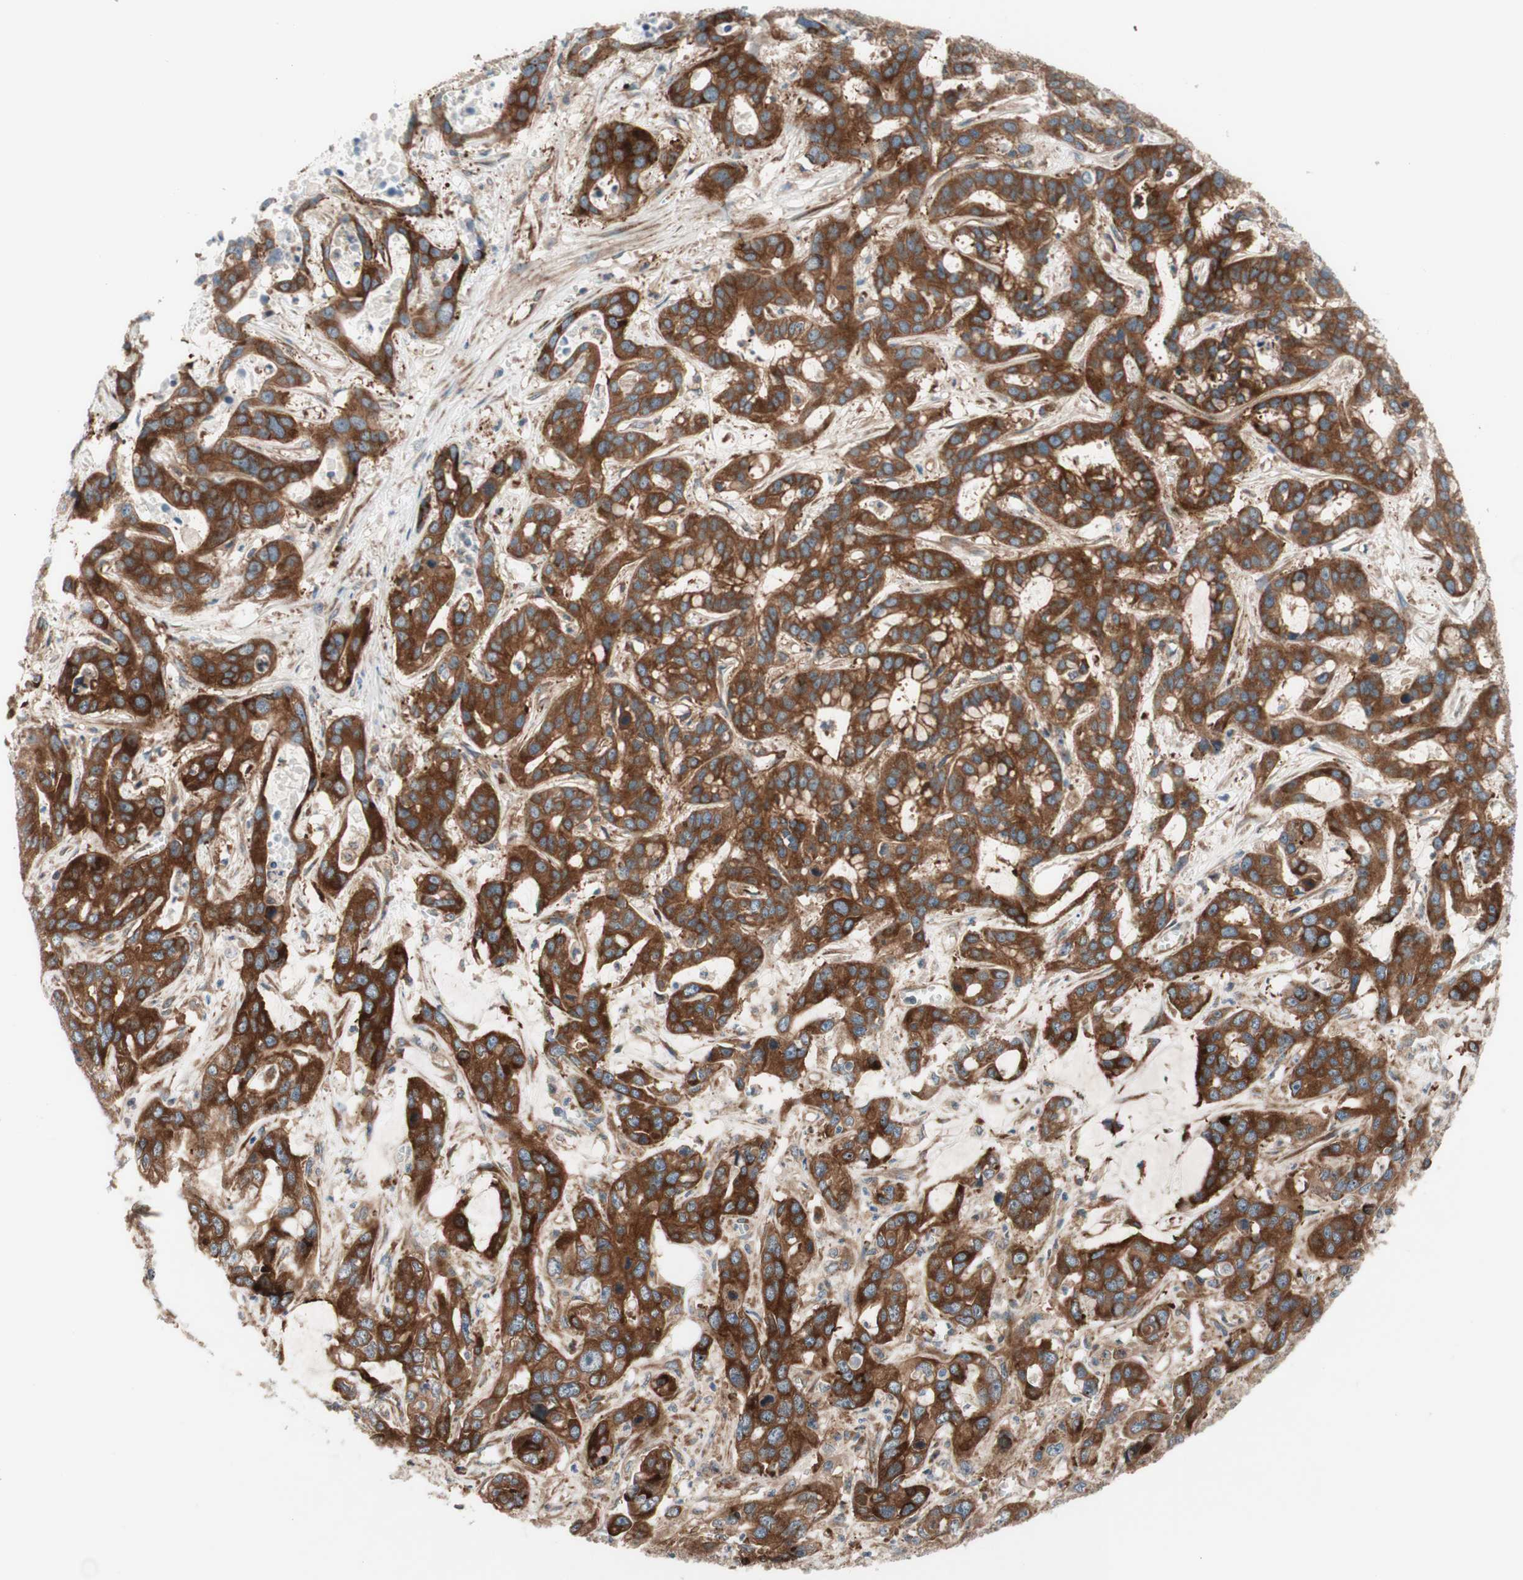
{"staining": {"intensity": "strong", "quantity": ">75%", "location": "cytoplasmic/membranous"}, "tissue": "liver cancer", "cell_type": "Tumor cells", "image_type": "cancer", "snomed": [{"axis": "morphology", "description": "Cholangiocarcinoma"}, {"axis": "topography", "description": "Liver"}], "caption": "A brown stain labels strong cytoplasmic/membranous positivity of a protein in human liver cancer (cholangiocarcinoma) tumor cells.", "gene": "CCN4", "patient": {"sex": "female", "age": 65}}